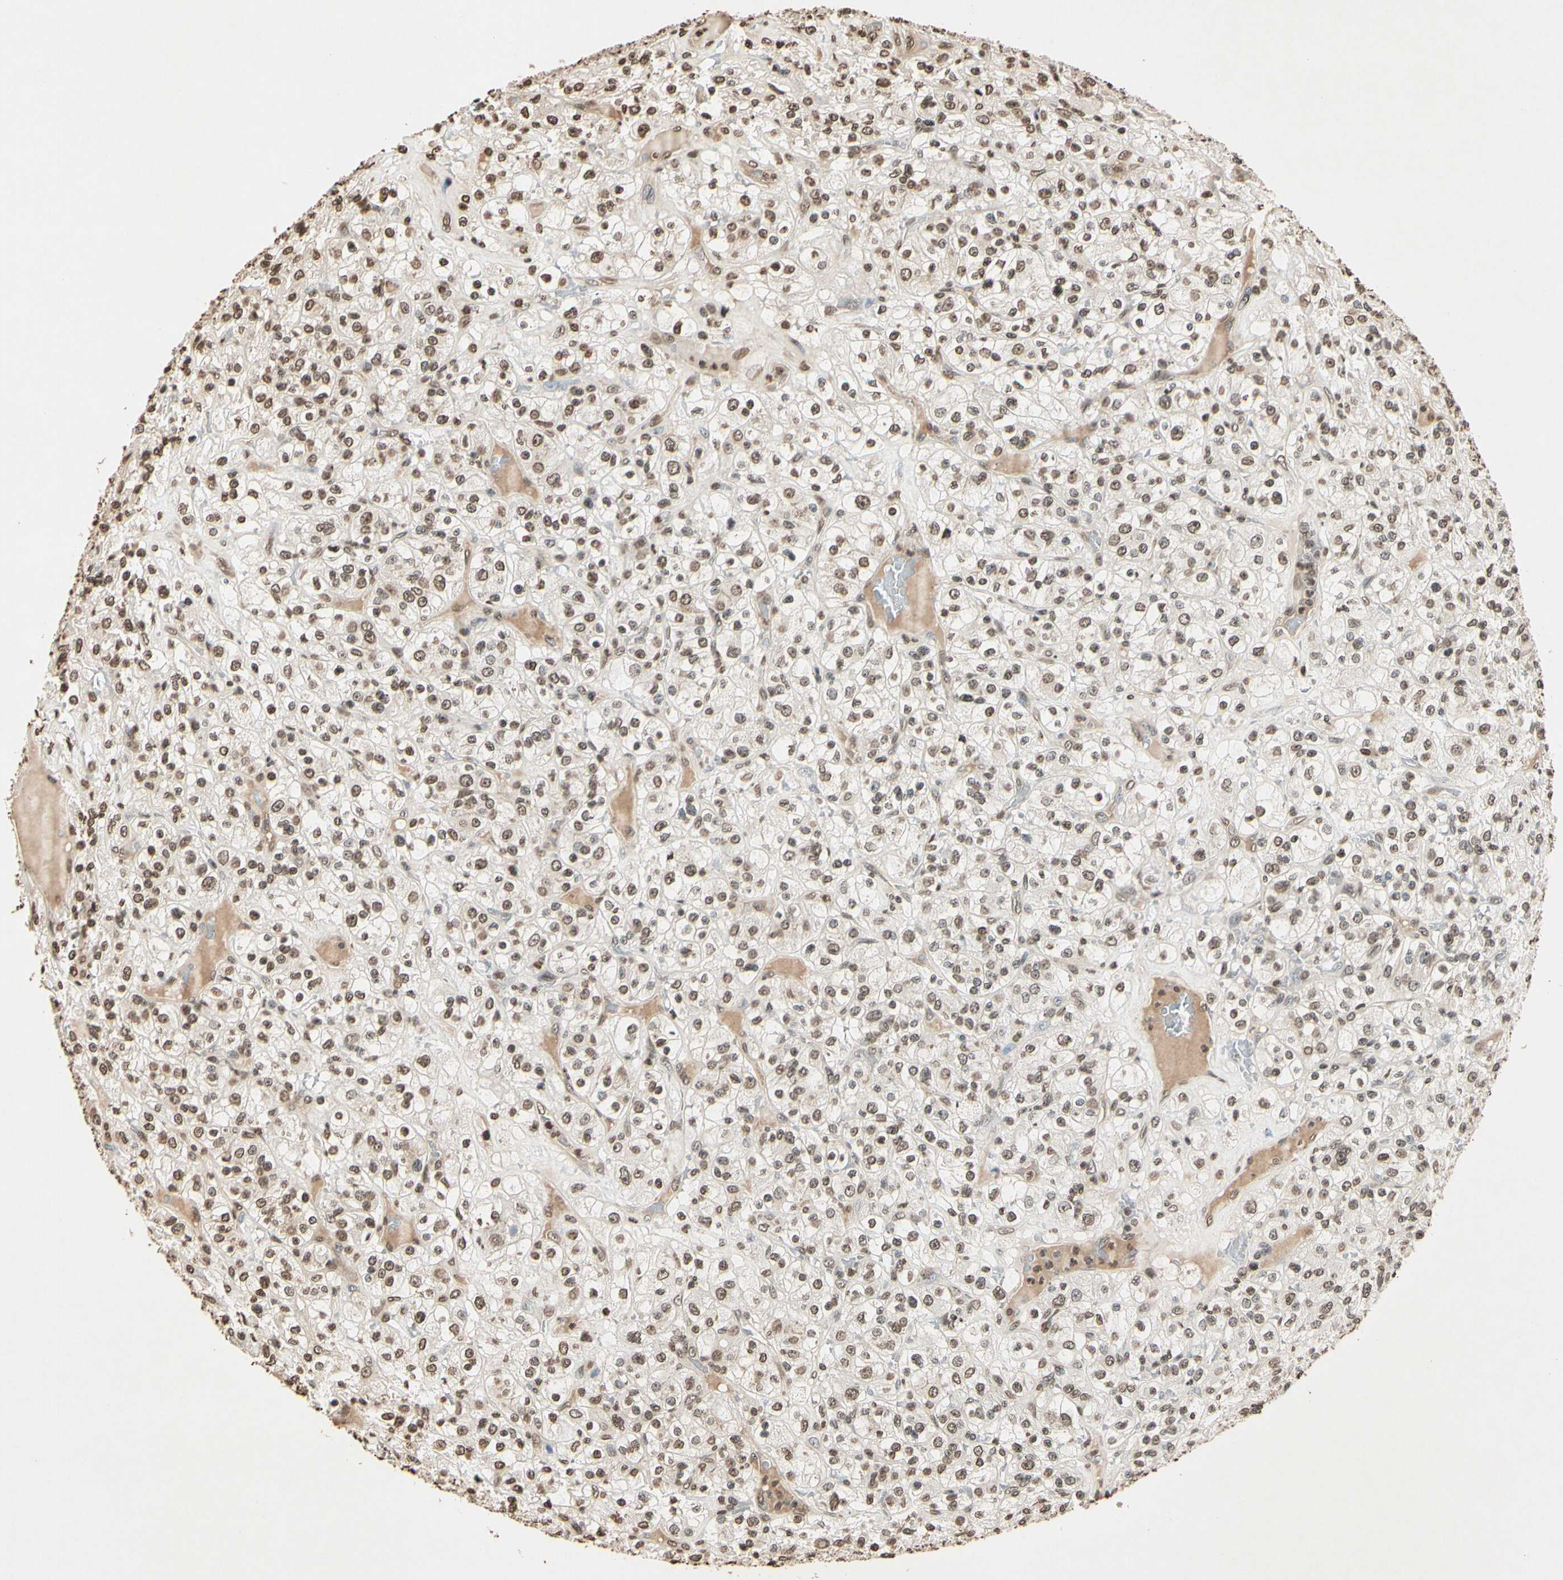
{"staining": {"intensity": "weak", "quantity": "25%-75%", "location": "nuclear"}, "tissue": "renal cancer", "cell_type": "Tumor cells", "image_type": "cancer", "snomed": [{"axis": "morphology", "description": "Normal tissue, NOS"}, {"axis": "morphology", "description": "Adenocarcinoma, NOS"}, {"axis": "topography", "description": "Kidney"}], "caption": "This is an image of immunohistochemistry (IHC) staining of renal cancer (adenocarcinoma), which shows weak positivity in the nuclear of tumor cells.", "gene": "TOP1", "patient": {"sex": "female", "age": 72}}